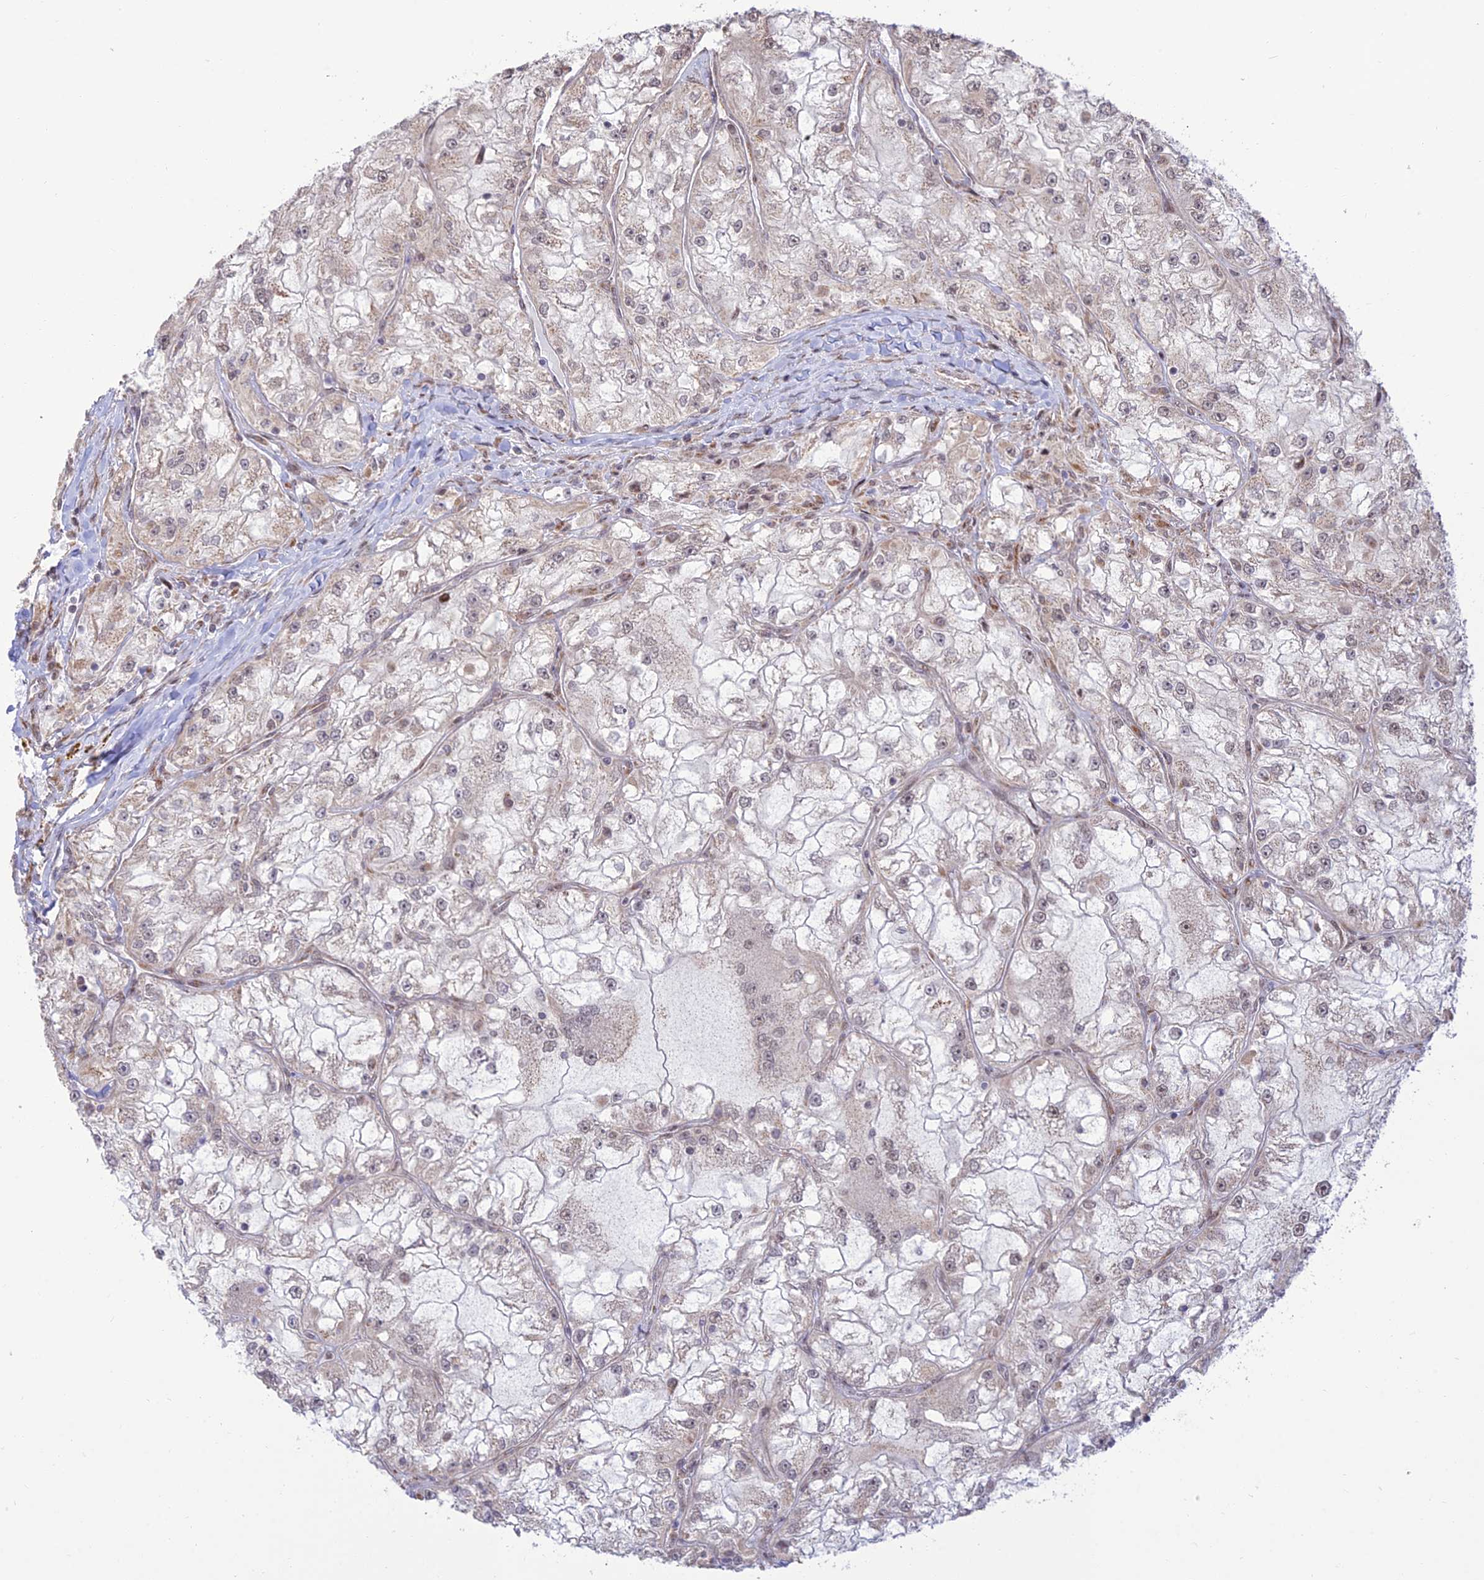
{"staining": {"intensity": "negative", "quantity": "none", "location": "none"}, "tissue": "renal cancer", "cell_type": "Tumor cells", "image_type": "cancer", "snomed": [{"axis": "morphology", "description": "Adenocarcinoma, NOS"}, {"axis": "topography", "description": "Kidney"}], "caption": "IHC of renal adenocarcinoma exhibits no staining in tumor cells.", "gene": "GOLGA3", "patient": {"sex": "female", "age": 72}}